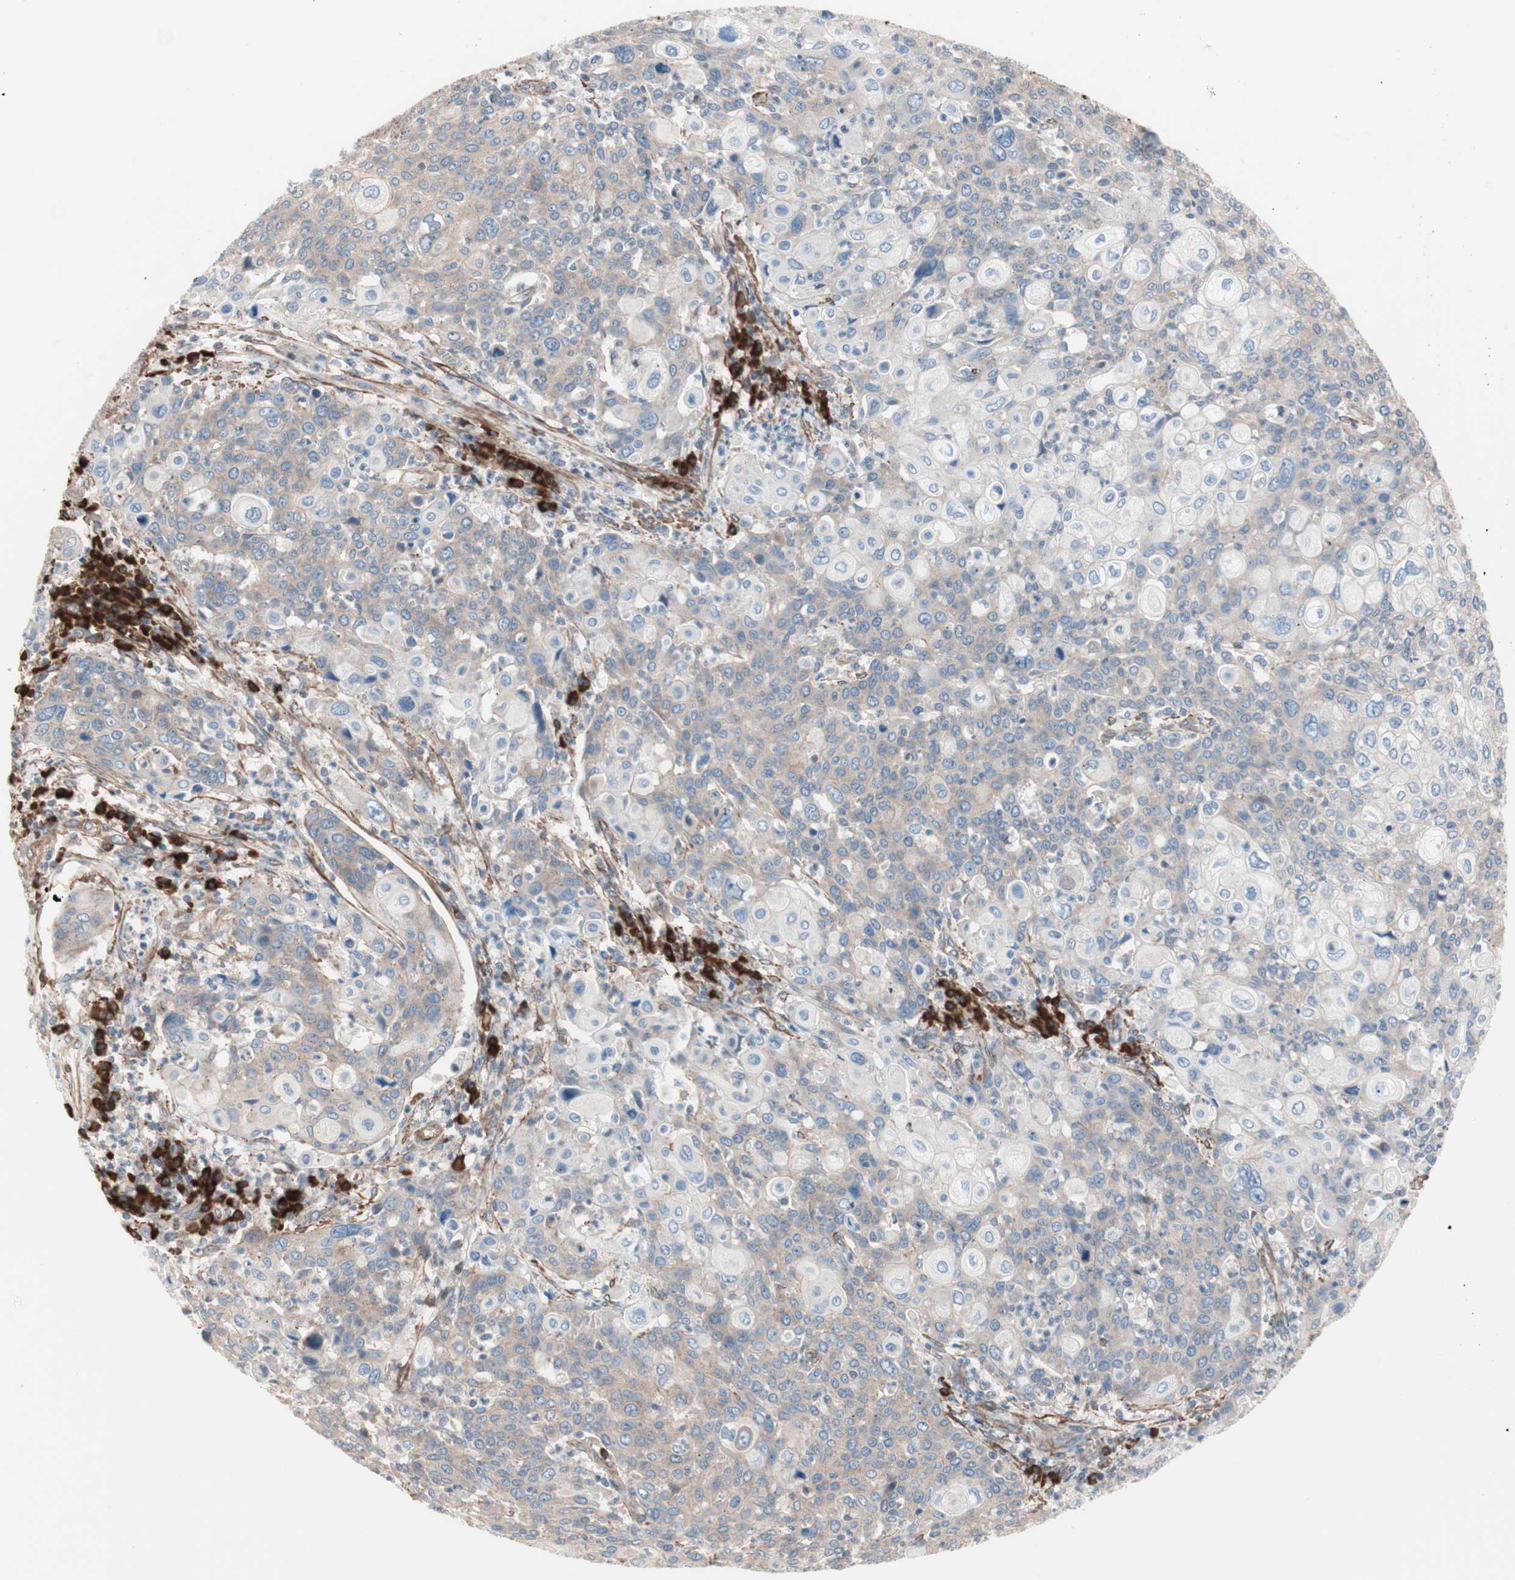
{"staining": {"intensity": "weak", "quantity": ">75%", "location": "cytoplasmic/membranous"}, "tissue": "cervical cancer", "cell_type": "Tumor cells", "image_type": "cancer", "snomed": [{"axis": "morphology", "description": "Squamous cell carcinoma, NOS"}, {"axis": "topography", "description": "Cervix"}], "caption": "Human cervical squamous cell carcinoma stained with a brown dye shows weak cytoplasmic/membranous positive positivity in approximately >75% of tumor cells.", "gene": "ALG5", "patient": {"sex": "female", "age": 40}}